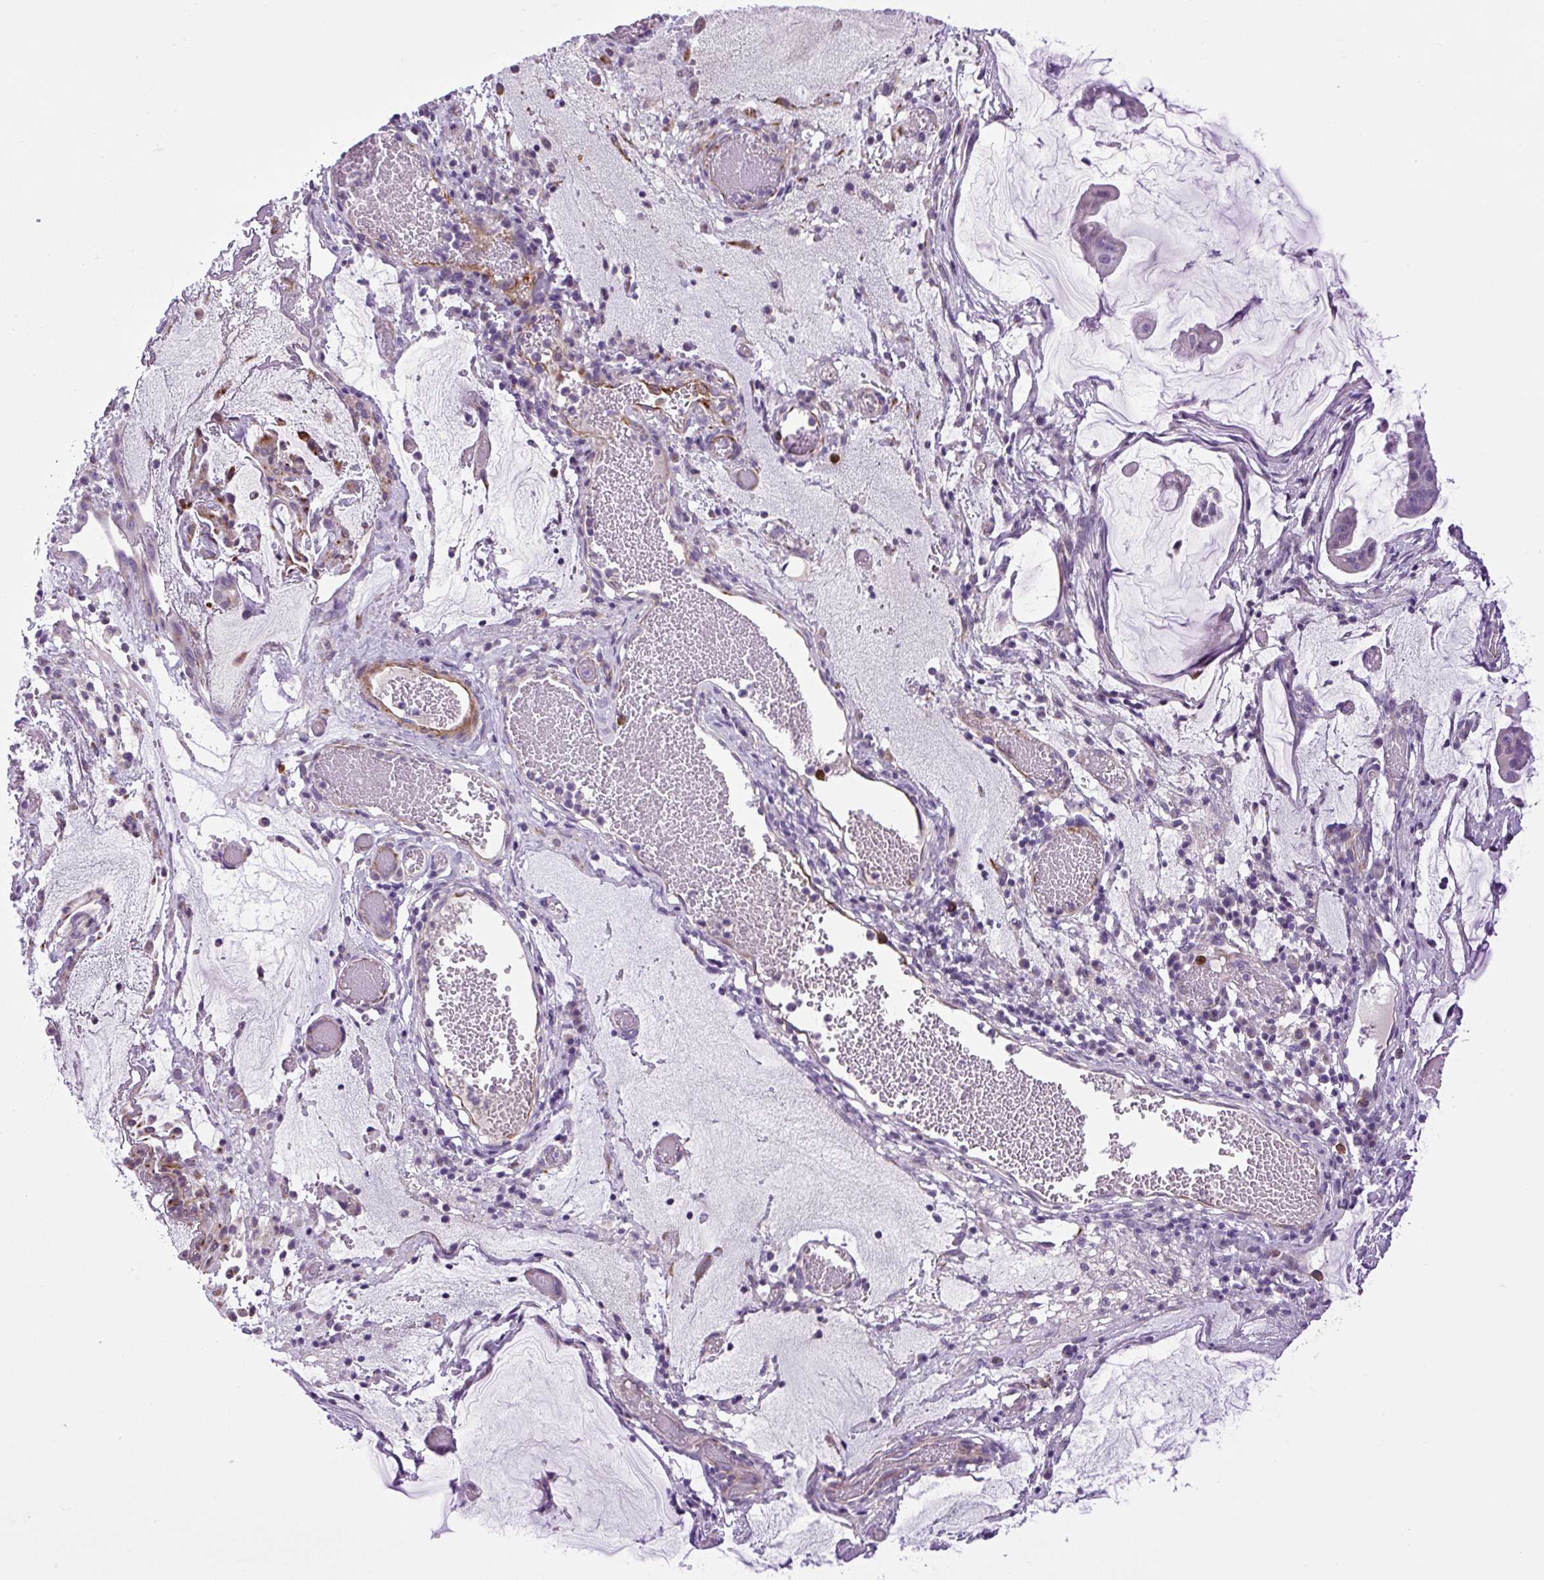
{"staining": {"intensity": "negative", "quantity": "none", "location": "none"}, "tissue": "ovarian cancer", "cell_type": "Tumor cells", "image_type": "cancer", "snomed": [{"axis": "morphology", "description": "Cystadenocarcinoma, mucinous, NOS"}, {"axis": "topography", "description": "Ovary"}], "caption": "Ovarian cancer (mucinous cystadenocarcinoma) was stained to show a protein in brown. There is no significant staining in tumor cells.", "gene": "VWA7", "patient": {"sex": "female", "age": 73}}